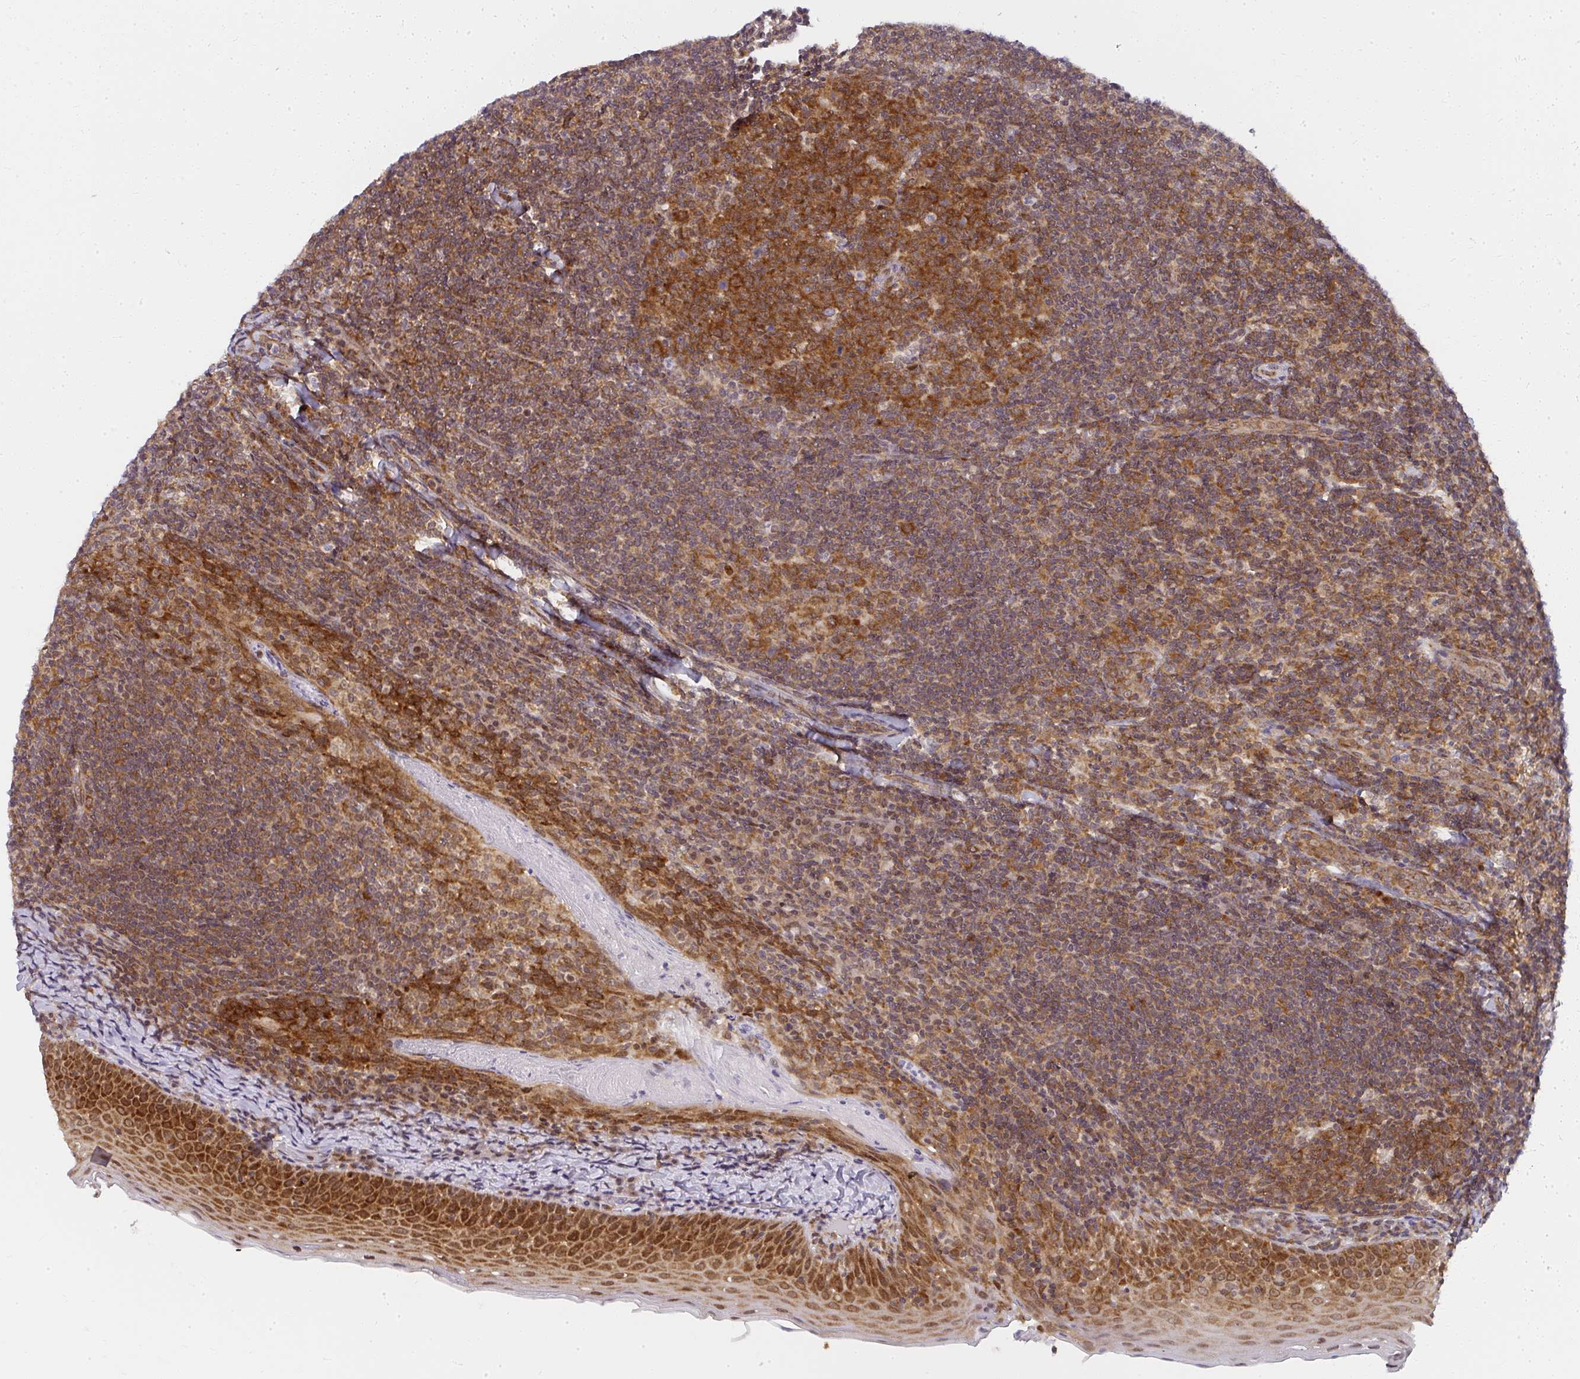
{"staining": {"intensity": "strong", "quantity": ">75%", "location": "cytoplasmic/membranous"}, "tissue": "tonsil", "cell_type": "Germinal center cells", "image_type": "normal", "snomed": [{"axis": "morphology", "description": "Normal tissue, NOS"}, {"axis": "topography", "description": "Tonsil"}], "caption": "Benign tonsil was stained to show a protein in brown. There is high levels of strong cytoplasmic/membranous positivity in about >75% of germinal center cells. The staining was performed using DAB, with brown indicating positive protein expression. Nuclei are stained blue with hematoxylin.", "gene": "SYNCRIP", "patient": {"sex": "female", "age": 10}}